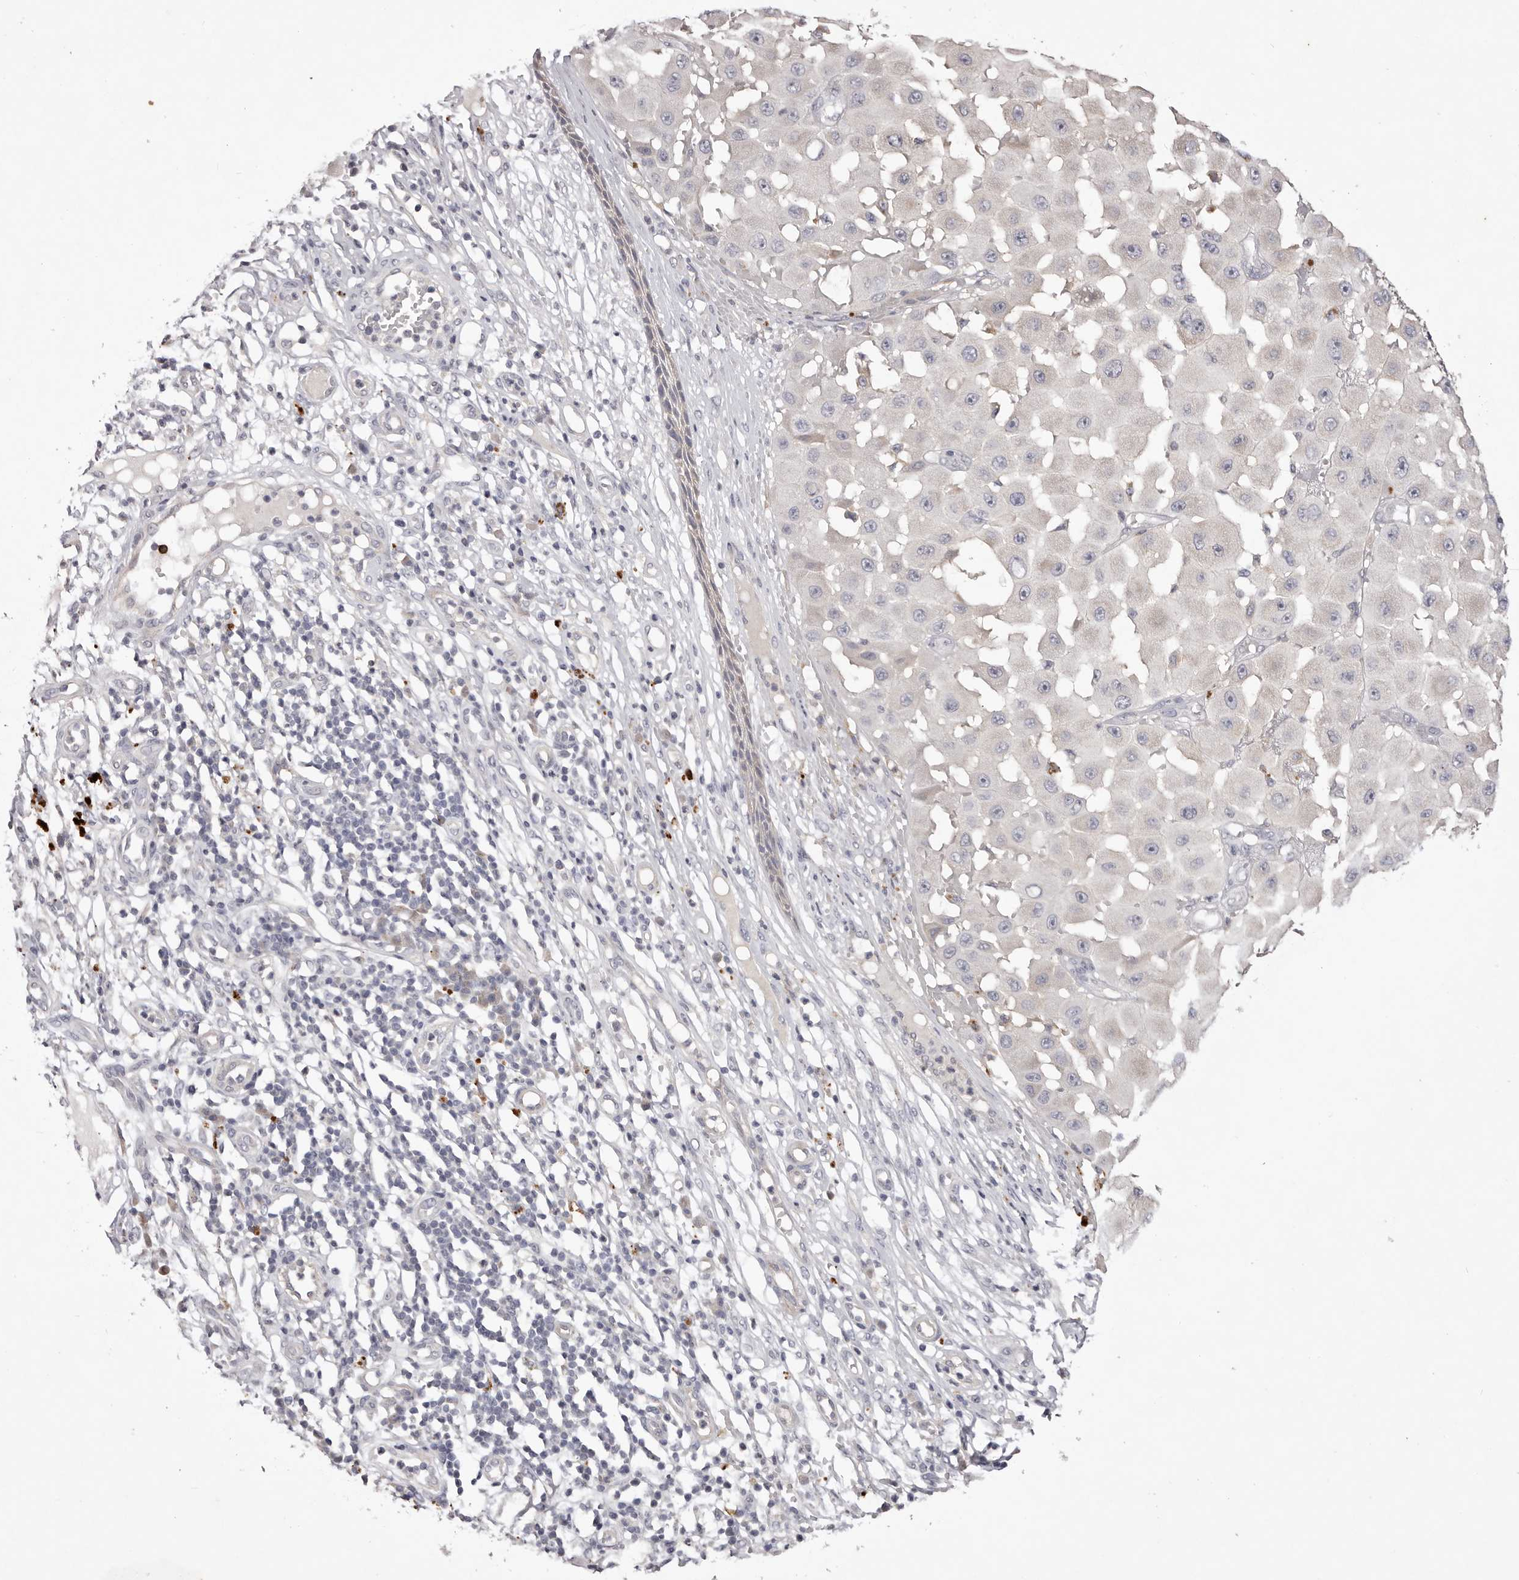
{"staining": {"intensity": "negative", "quantity": "none", "location": "none"}, "tissue": "melanoma", "cell_type": "Tumor cells", "image_type": "cancer", "snomed": [{"axis": "morphology", "description": "Malignant melanoma, NOS"}, {"axis": "topography", "description": "Skin"}], "caption": "Tumor cells show no significant protein expression in malignant melanoma.", "gene": "GARNL3", "patient": {"sex": "female", "age": 81}}